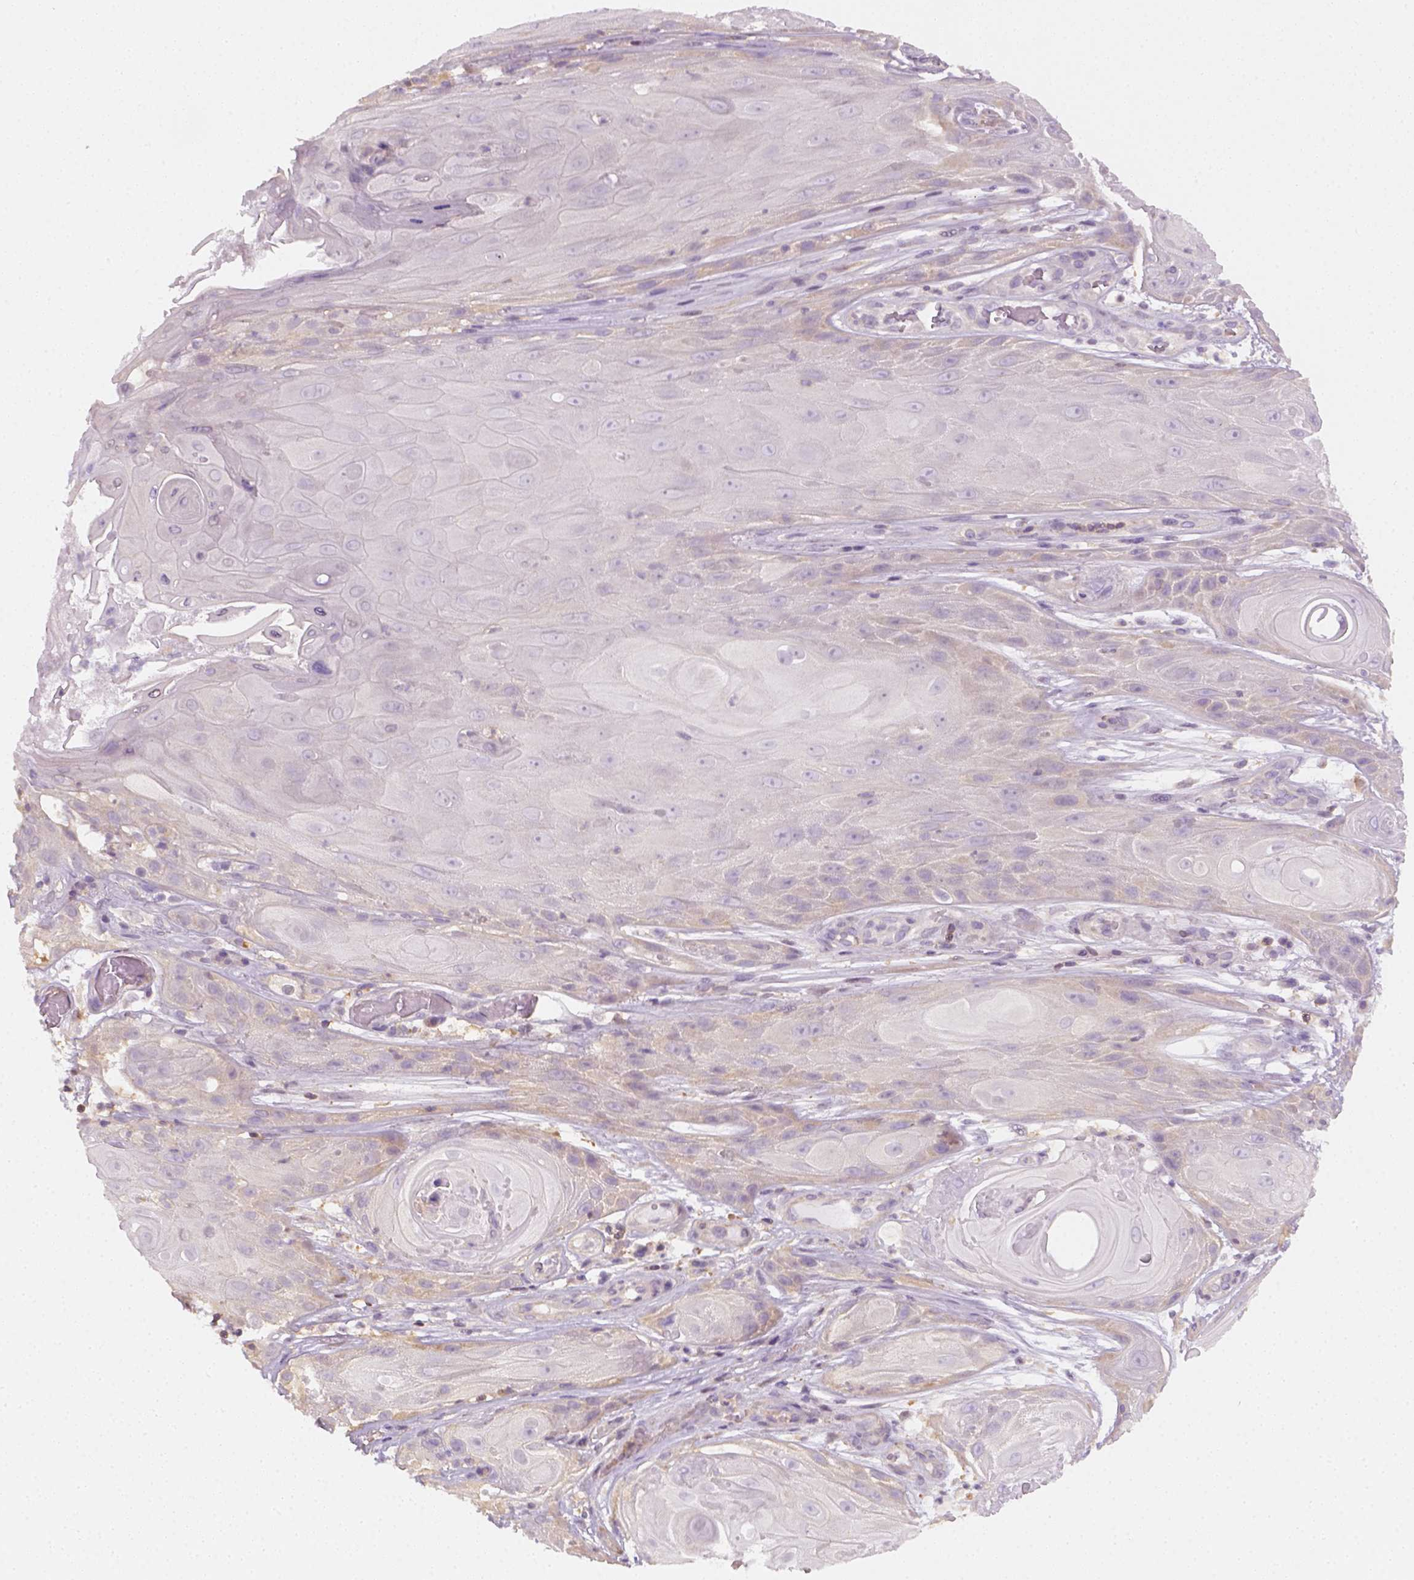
{"staining": {"intensity": "weak", "quantity": "<25%", "location": "cytoplasmic/membranous"}, "tissue": "skin cancer", "cell_type": "Tumor cells", "image_type": "cancer", "snomed": [{"axis": "morphology", "description": "Squamous cell carcinoma, NOS"}, {"axis": "topography", "description": "Skin"}], "caption": "This is an IHC image of human skin squamous cell carcinoma. There is no positivity in tumor cells.", "gene": "EPHB1", "patient": {"sex": "male", "age": 62}}